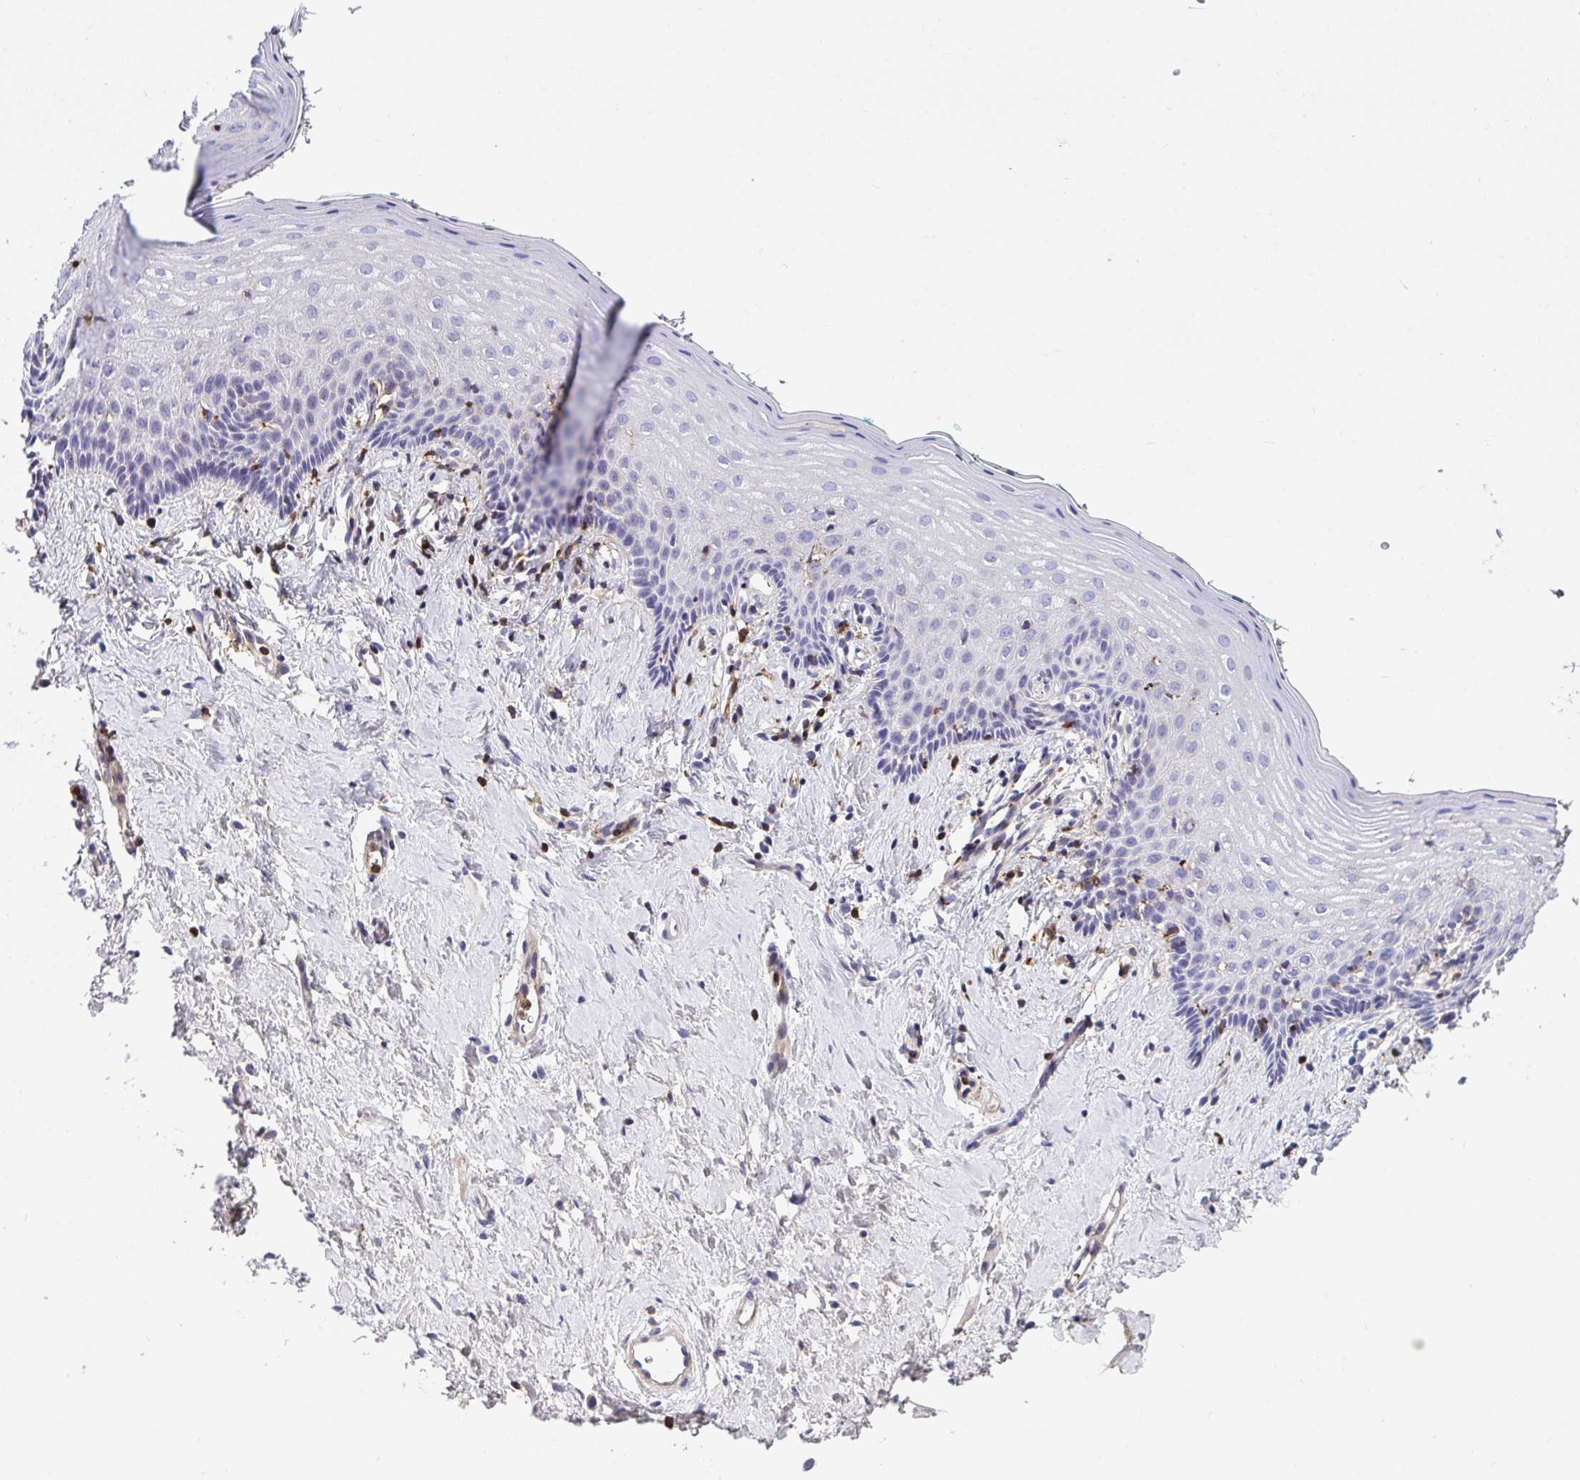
{"staining": {"intensity": "negative", "quantity": "none", "location": "none"}, "tissue": "vagina", "cell_type": "Squamous epithelial cells", "image_type": "normal", "snomed": [{"axis": "morphology", "description": "Normal tissue, NOS"}, {"axis": "topography", "description": "Vagina"}], "caption": "Immunohistochemistry (IHC) micrograph of benign vagina: human vagina stained with DAB demonstrates no significant protein positivity in squamous epithelial cells. (DAB immunohistochemistry with hematoxylin counter stain).", "gene": "AP5M1", "patient": {"sex": "female", "age": 42}}